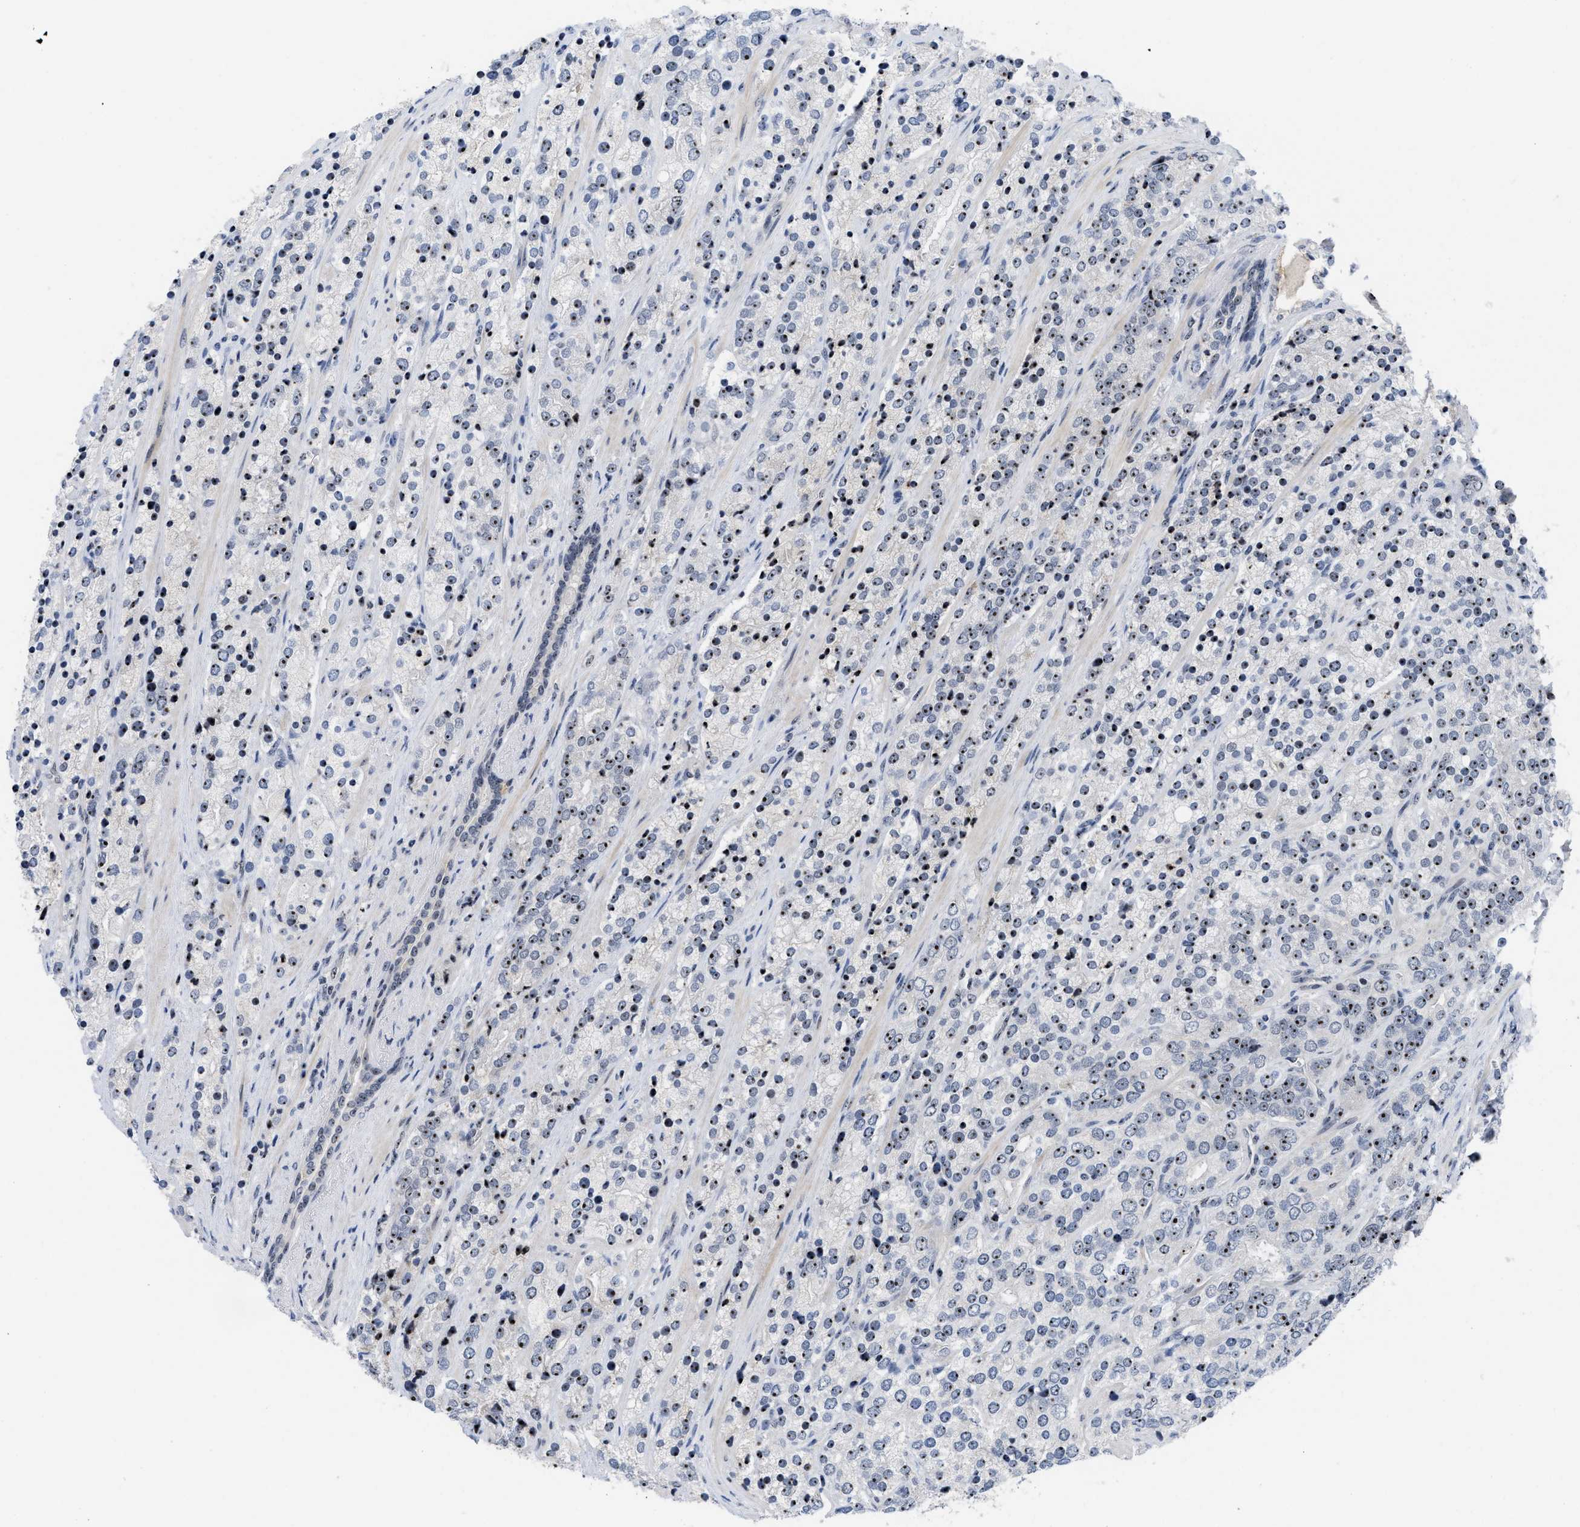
{"staining": {"intensity": "moderate", "quantity": "25%-75%", "location": "nuclear"}, "tissue": "prostate cancer", "cell_type": "Tumor cells", "image_type": "cancer", "snomed": [{"axis": "morphology", "description": "Adenocarcinoma, High grade"}, {"axis": "topography", "description": "Prostate"}], "caption": "Prostate high-grade adenocarcinoma stained for a protein exhibits moderate nuclear positivity in tumor cells.", "gene": "NOP58", "patient": {"sex": "male", "age": 71}}